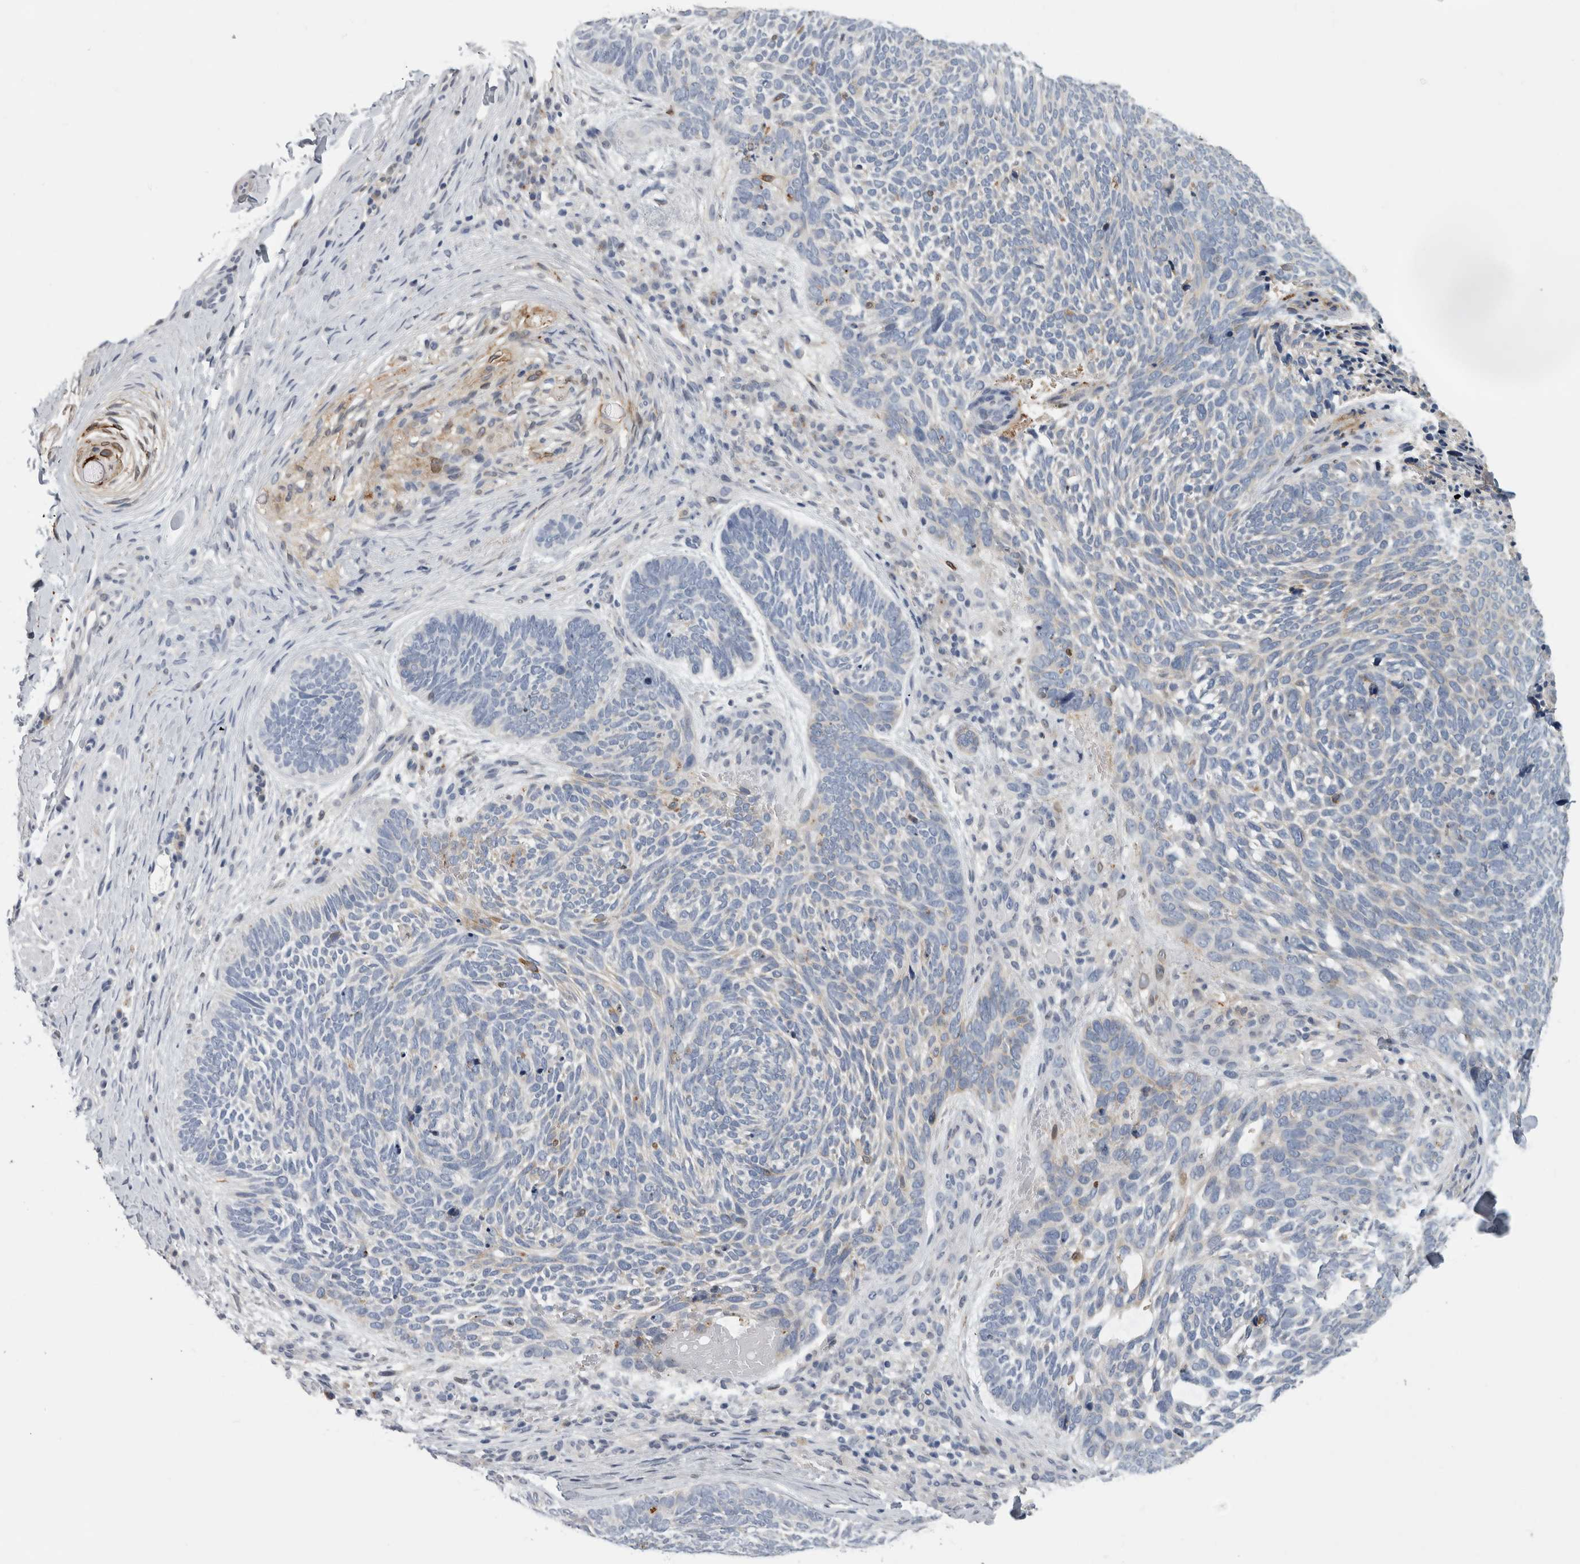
{"staining": {"intensity": "weak", "quantity": "<25%", "location": "cytoplasmic/membranous"}, "tissue": "skin cancer", "cell_type": "Tumor cells", "image_type": "cancer", "snomed": [{"axis": "morphology", "description": "Basal cell carcinoma"}, {"axis": "topography", "description": "Skin"}], "caption": "This is an IHC photomicrograph of human skin cancer. There is no expression in tumor cells.", "gene": "DNAJC24", "patient": {"sex": "female", "age": 85}}